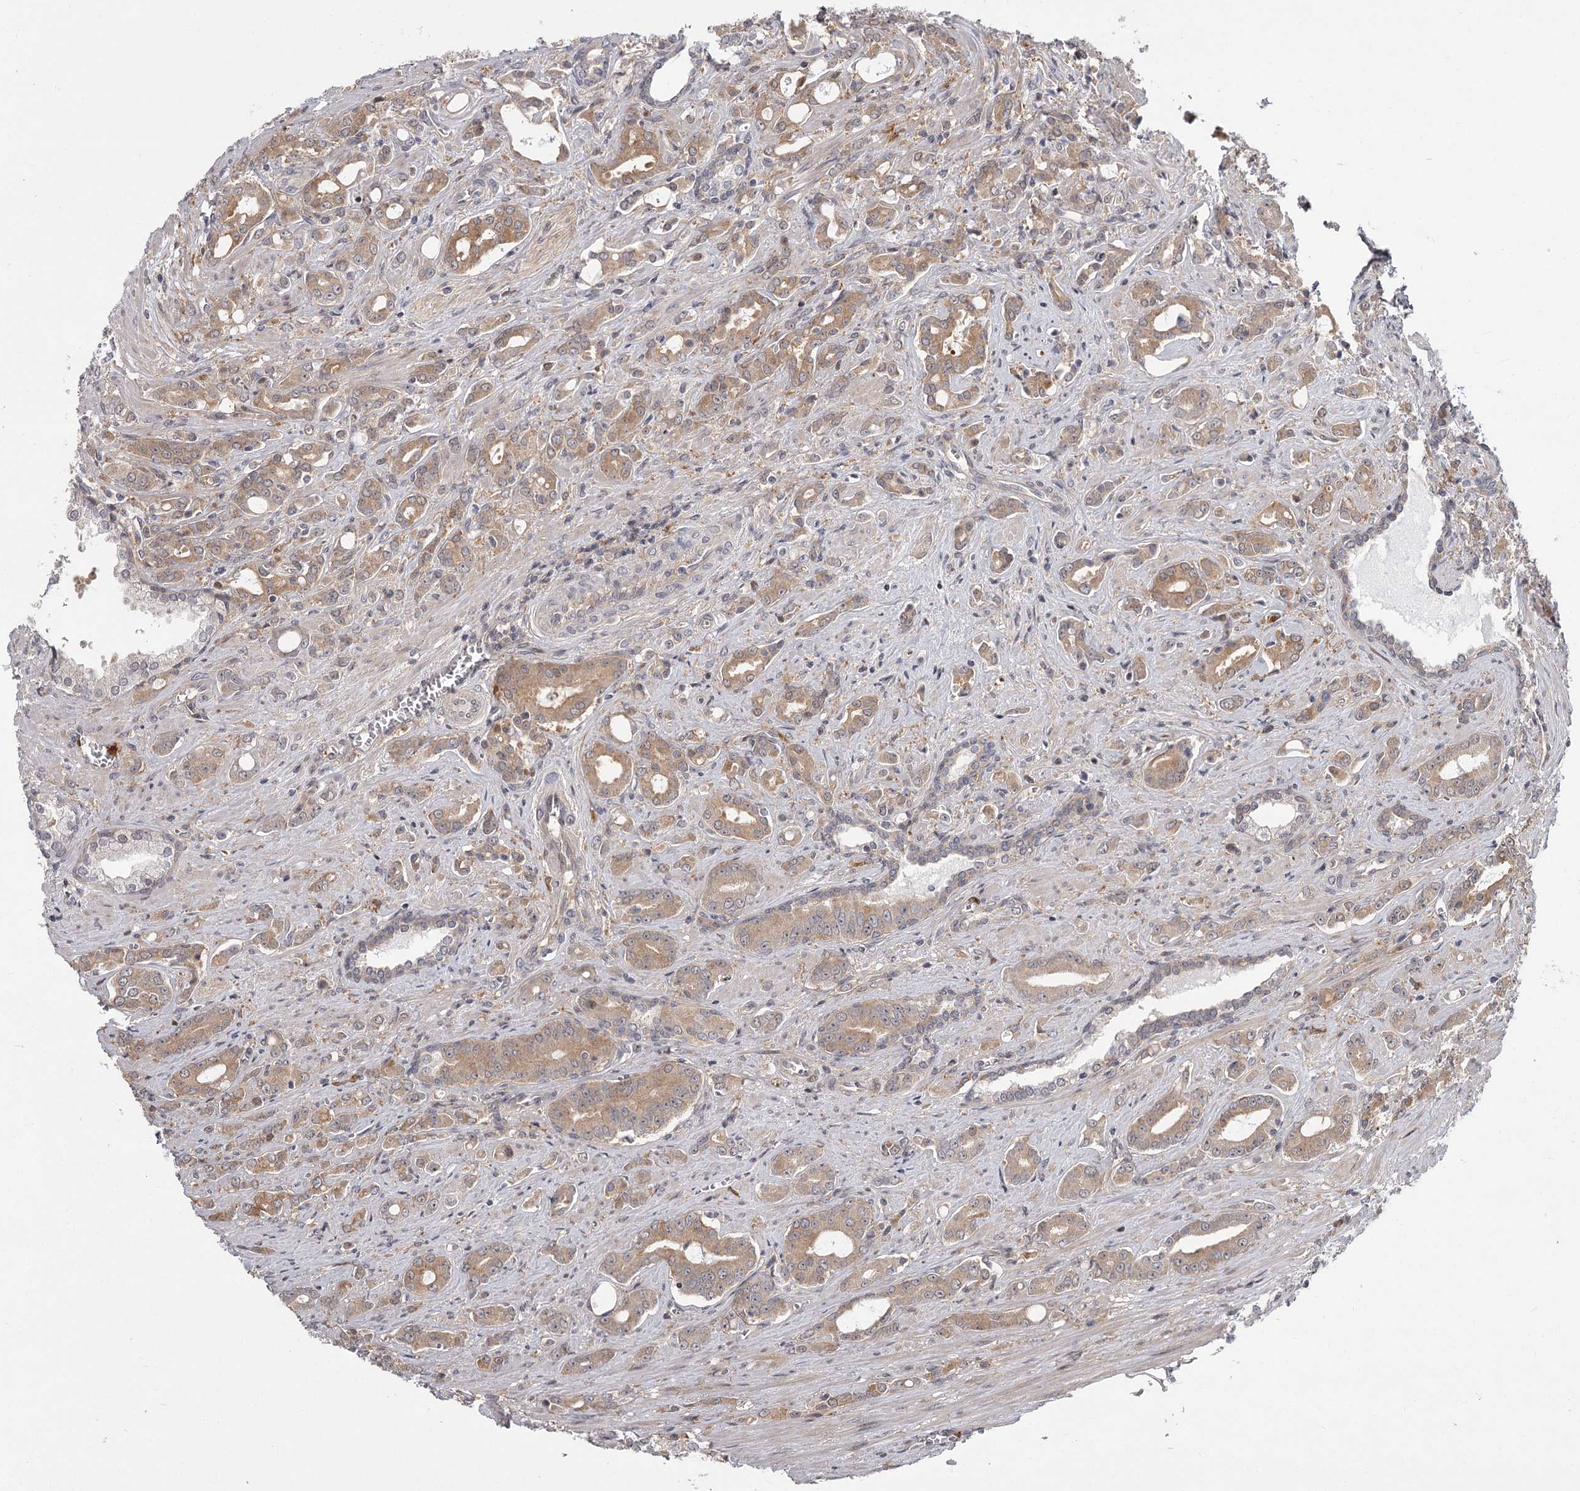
{"staining": {"intensity": "moderate", "quantity": ">75%", "location": "cytoplasmic/membranous"}, "tissue": "prostate cancer", "cell_type": "Tumor cells", "image_type": "cancer", "snomed": [{"axis": "morphology", "description": "Adenocarcinoma, High grade"}, {"axis": "topography", "description": "Prostate"}], "caption": "An IHC photomicrograph of tumor tissue is shown. Protein staining in brown highlights moderate cytoplasmic/membranous positivity in prostate cancer within tumor cells. The protein of interest is shown in brown color, while the nuclei are stained blue.", "gene": "CCNG2", "patient": {"sex": "male", "age": 72}}